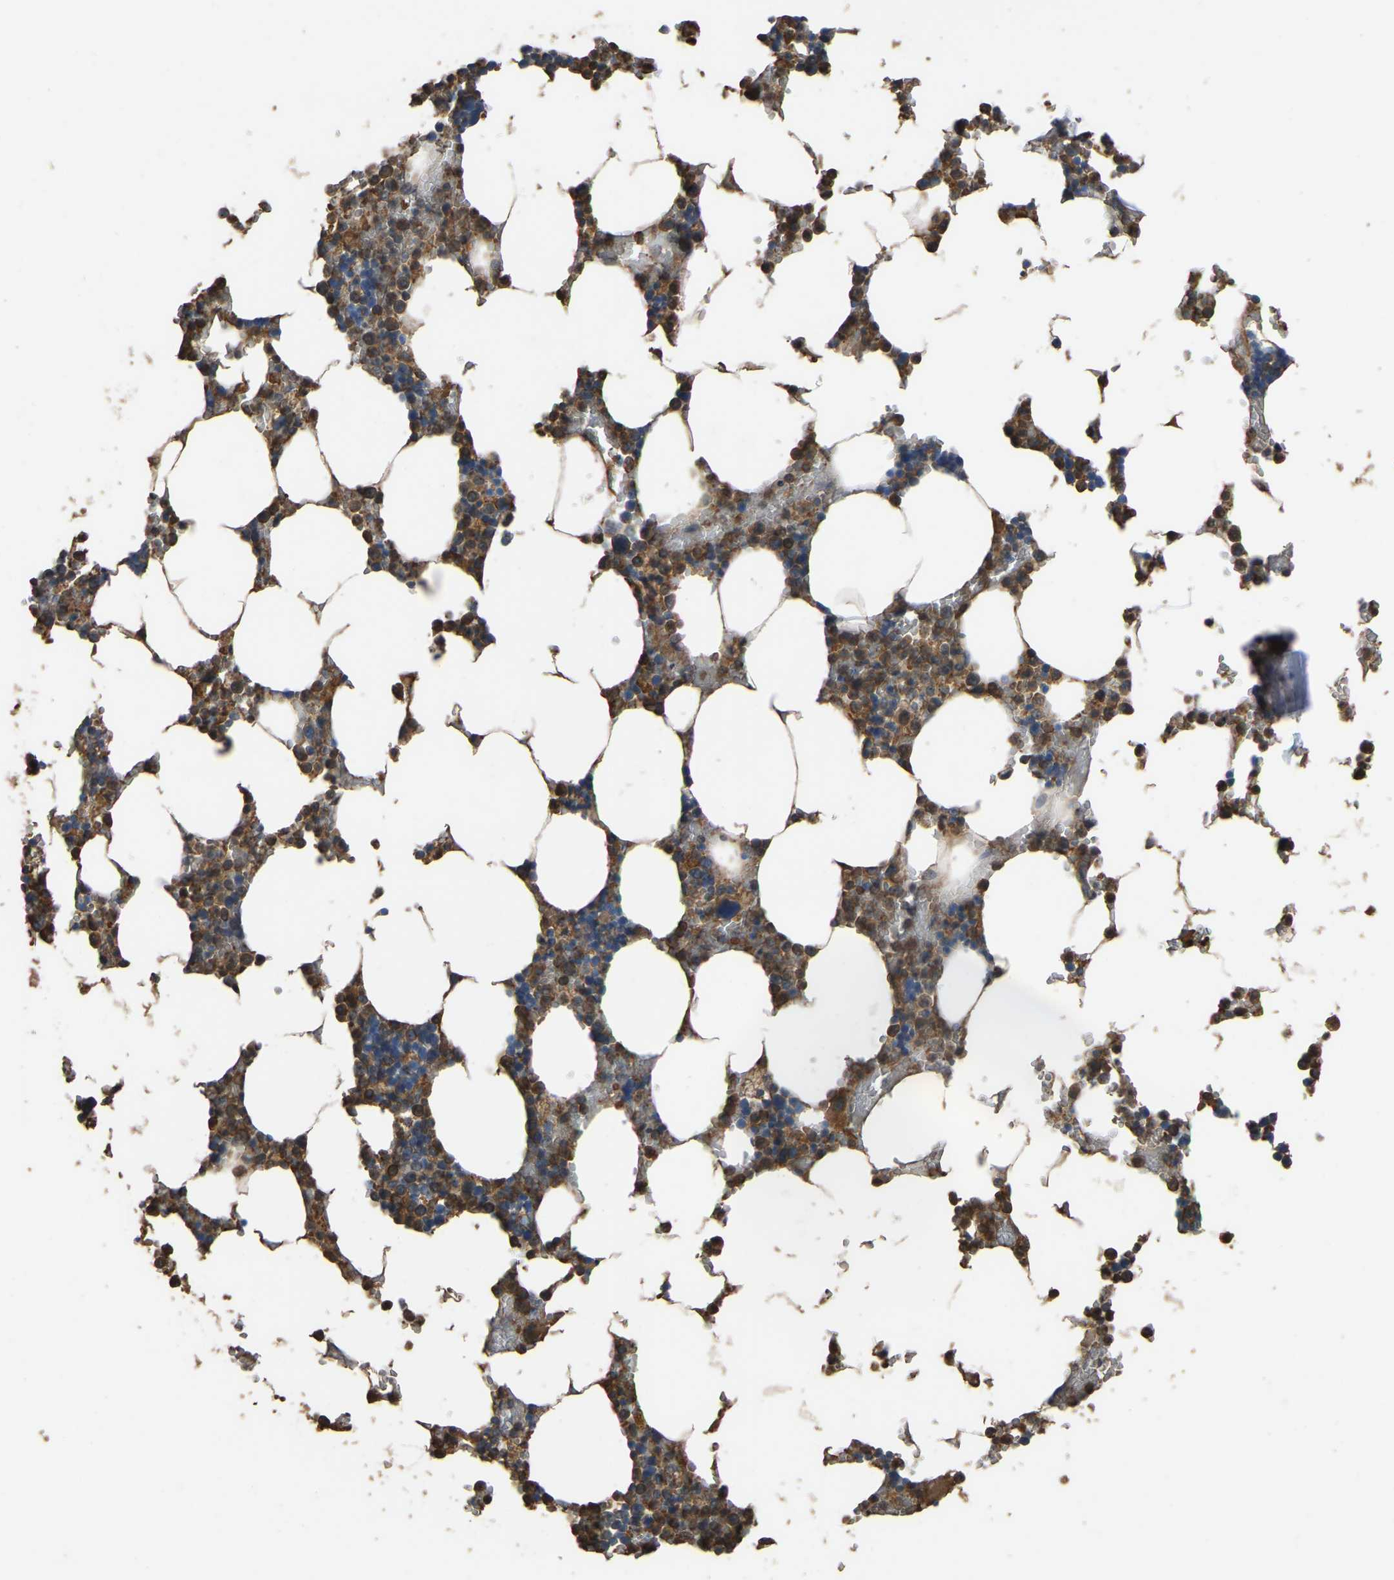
{"staining": {"intensity": "moderate", "quantity": ">75%", "location": "cytoplasmic/membranous"}, "tissue": "bone marrow", "cell_type": "Hematopoietic cells", "image_type": "normal", "snomed": [{"axis": "morphology", "description": "Normal tissue, NOS"}, {"axis": "topography", "description": "Bone marrow"}], "caption": "This is an image of immunohistochemistry (IHC) staining of normal bone marrow, which shows moderate staining in the cytoplasmic/membranous of hematopoietic cells.", "gene": "FHIT", "patient": {"sex": "male", "age": 70}}